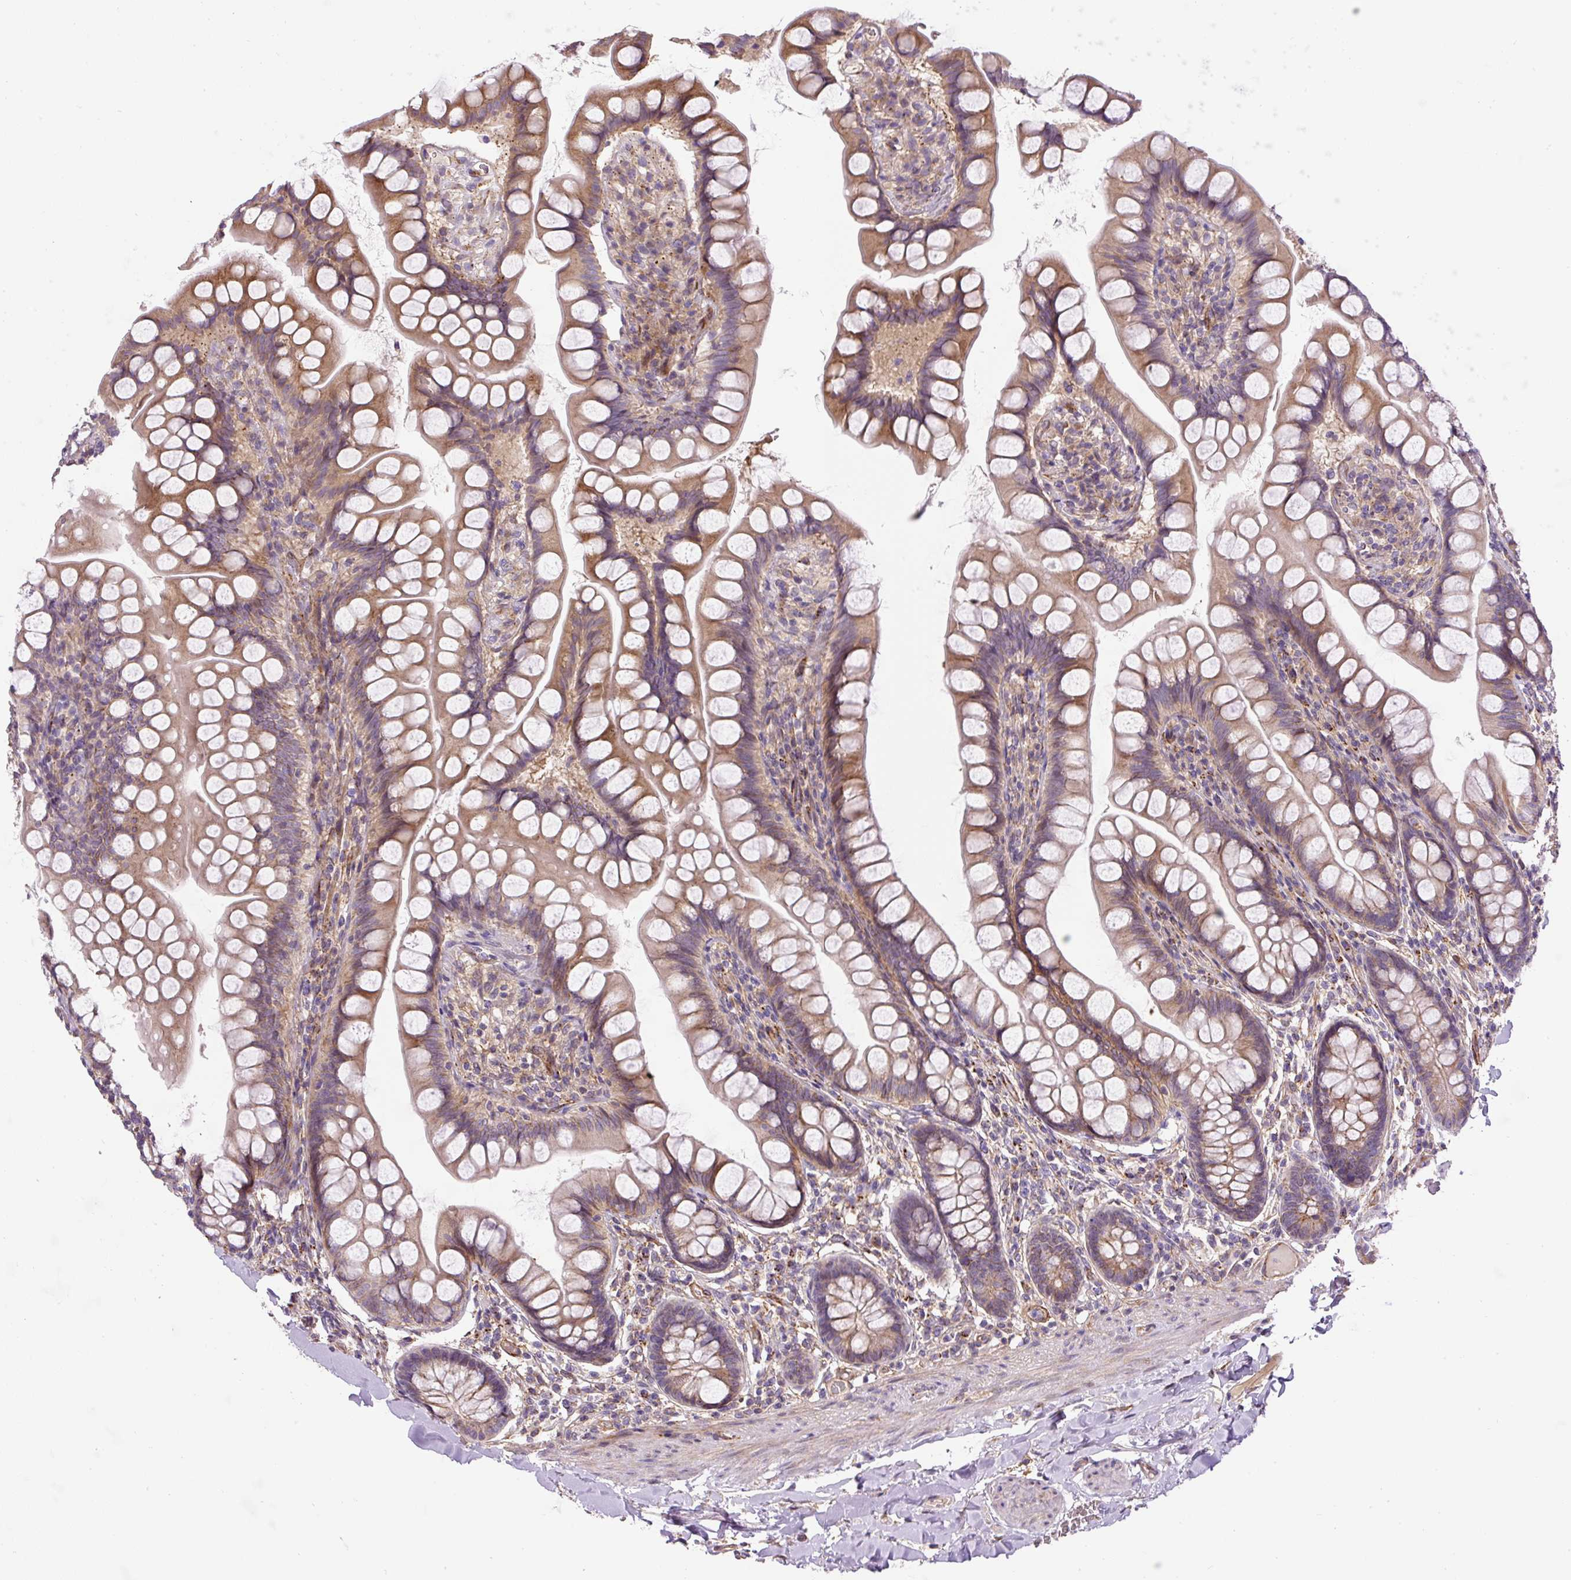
{"staining": {"intensity": "weak", "quantity": ">75%", "location": "cytoplasmic/membranous"}, "tissue": "small intestine", "cell_type": "Glandular cells", "image_type": "normal", "snomed": [{"axis": "morphology", "description": "Normal tissue, NOS"}, {"axis": "topography", "description": "Small intestine"}], "caption": "DAB (3,3'-diaminobenzidine) immunohistochemical staining of unremarkable small intestine reveals weak cytoplasmic/membranous protein expression in approximately >75% of glandular cells.", "gene": "RNF170", "patient": {"sex": "male", "age": 70}}